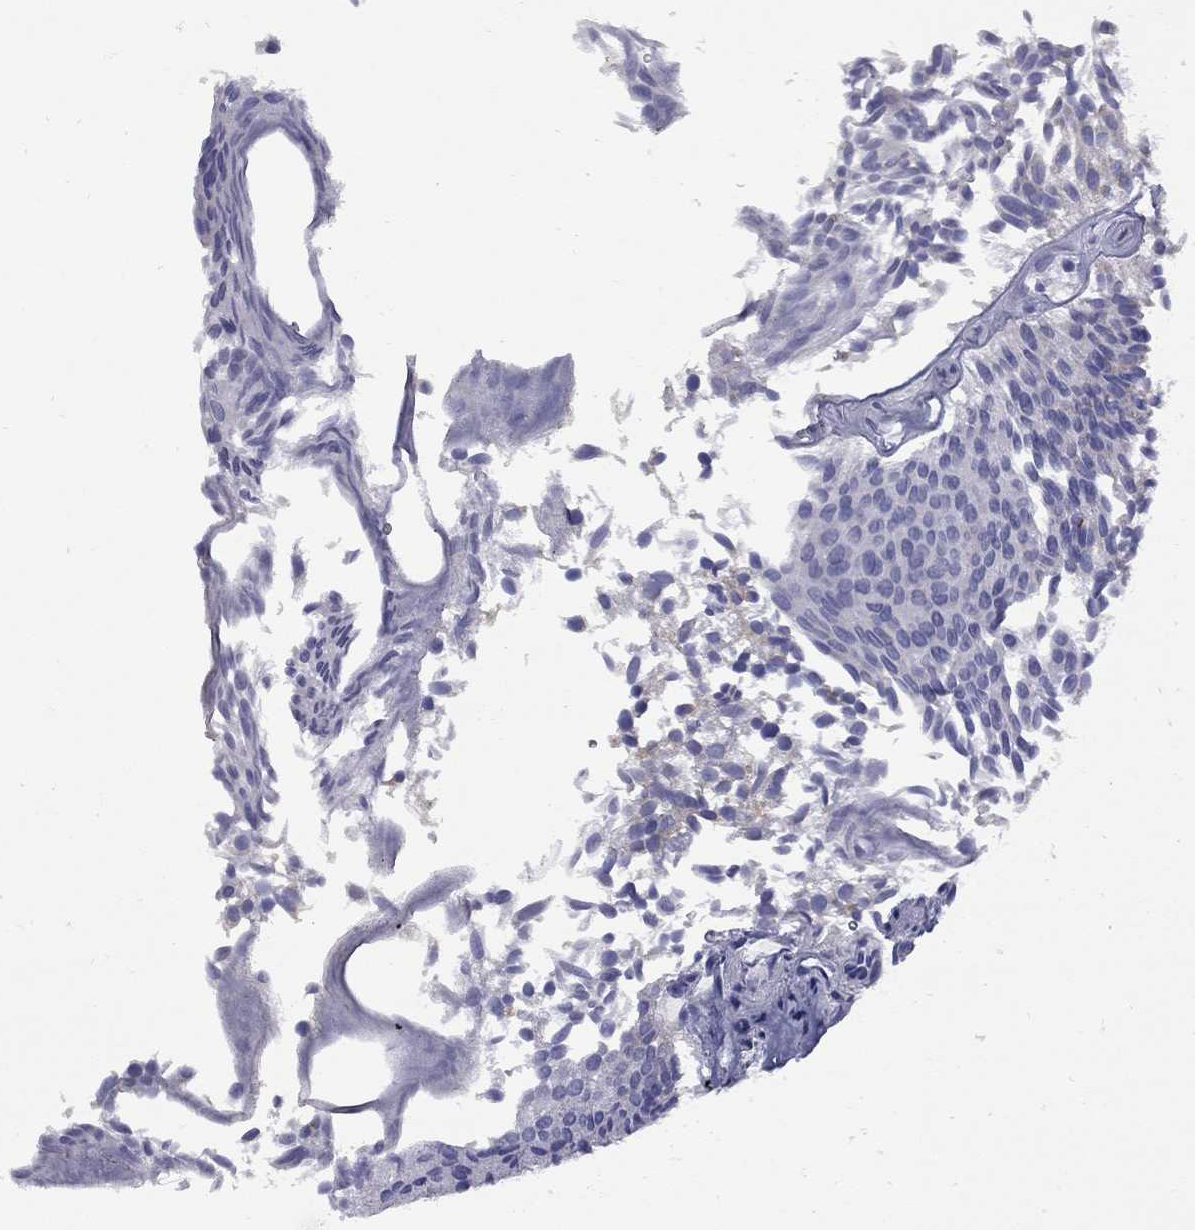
{"staining": {"intensity": "negative", "quantity": "none", "location": "none"}, "tissue": "urothelial cancer", "cell_type": "Tumor cells", "image_type": "cancer", "snomed": [{"axis": "morphology", "description": "Urothelial carcinoma, Low grade"}, {"axis": "topography", "description": "Urinary bladder"}], "caption": "This is an immunohistochemistry (IHC) micrograph of human urothelial carcinoma (low-grade). There is no positivity in tumor cells.", "gene": "ABCB4", "patient": {"sex": "male", "age": 63}}